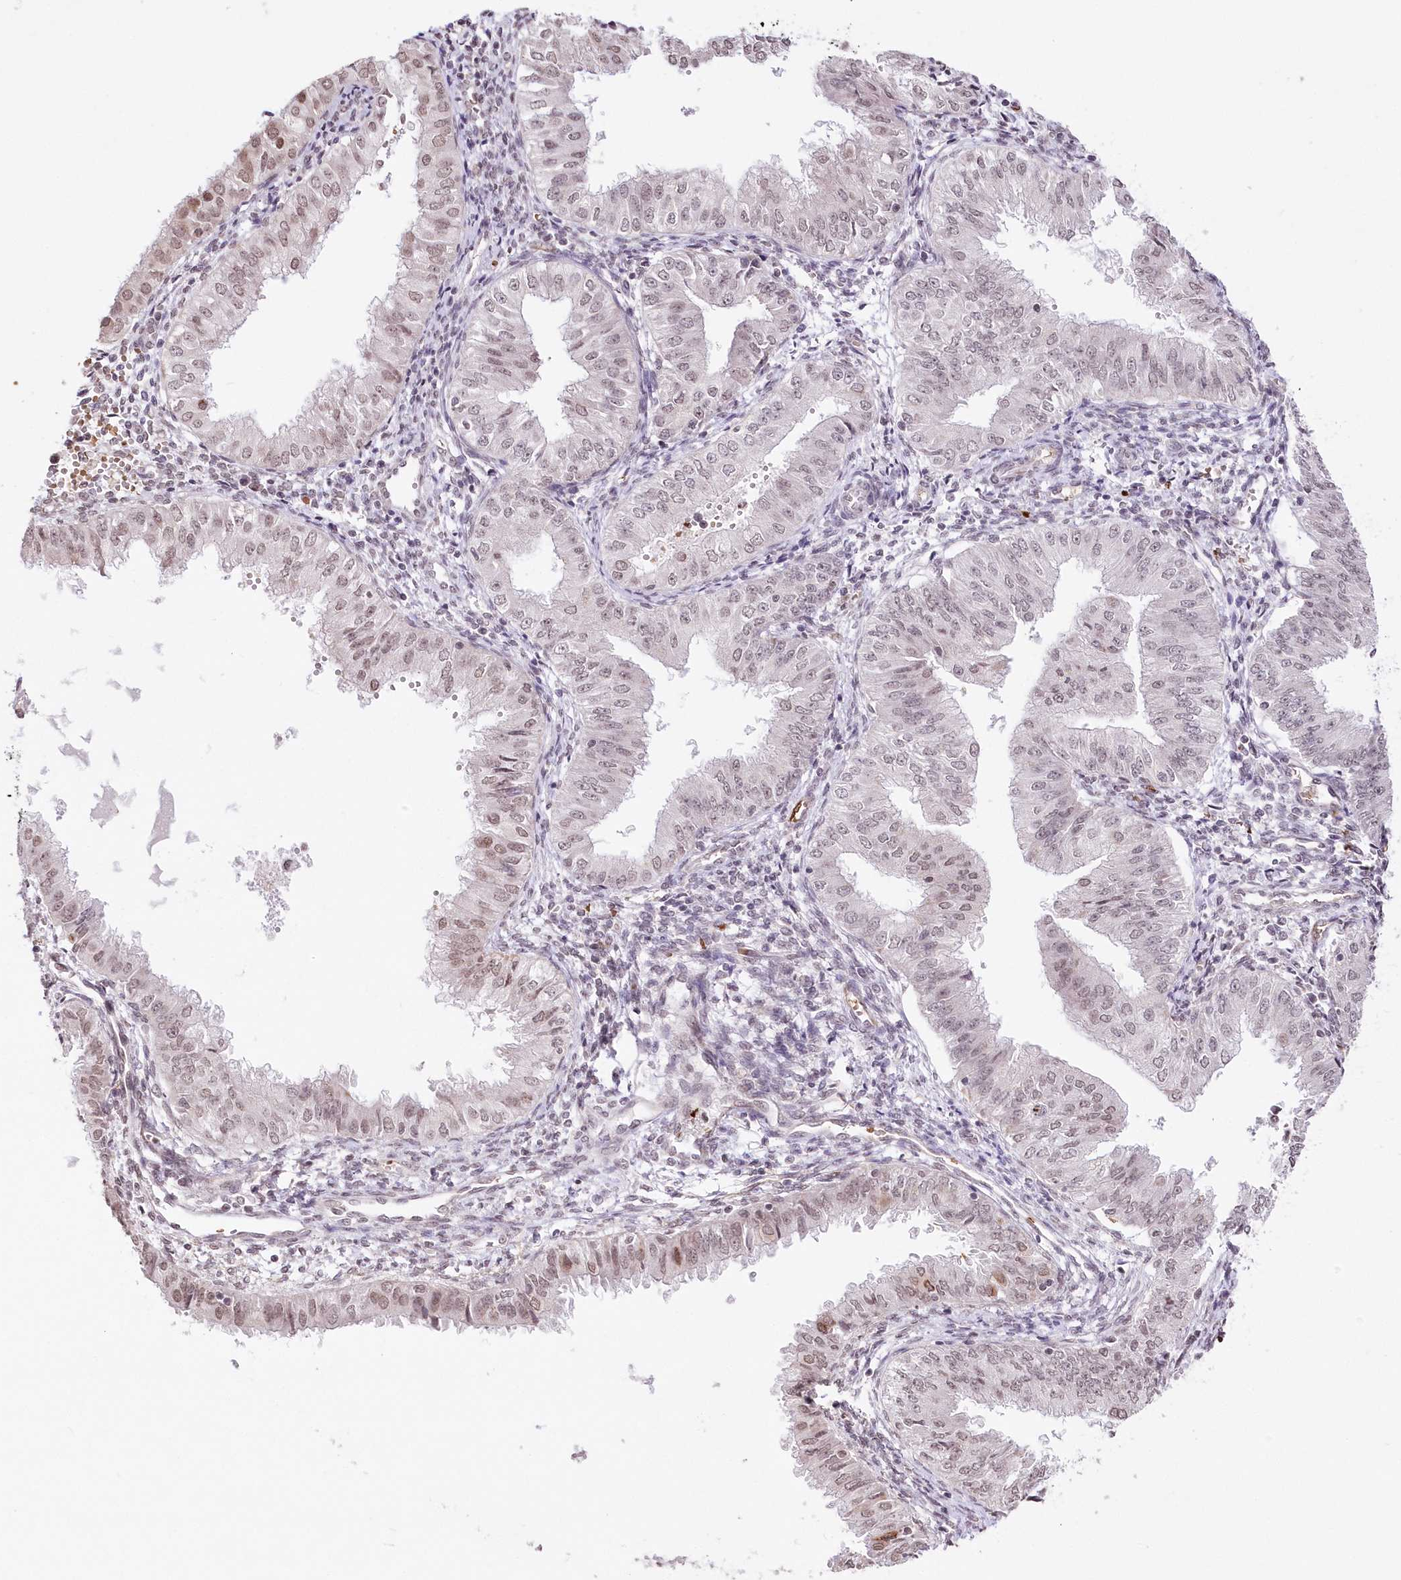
{"staining": {"intensity": "weak", "quantity": "<25%", "location": "nuclear"}, "tissue": "endometrial cancer", "cell_type": "Tumor cells", "image_type": "cancer", "snomed": [{"axis": "morphology", "description": "Normal tissue, NOS"}, {"axis": "morphology", "description": "Adenocarcinoma, NOS"}, {"axis": "topography", "description": "Endometrium"}], "caption": "A high-resolution histopathology image shows immunohistochemistry staining of endometrial cancer (adenocarcinoma), which exhibits no significant positivity in tumor cells.", "gene": "RBM27", "patient": {"sex": "female", "age": 53}}